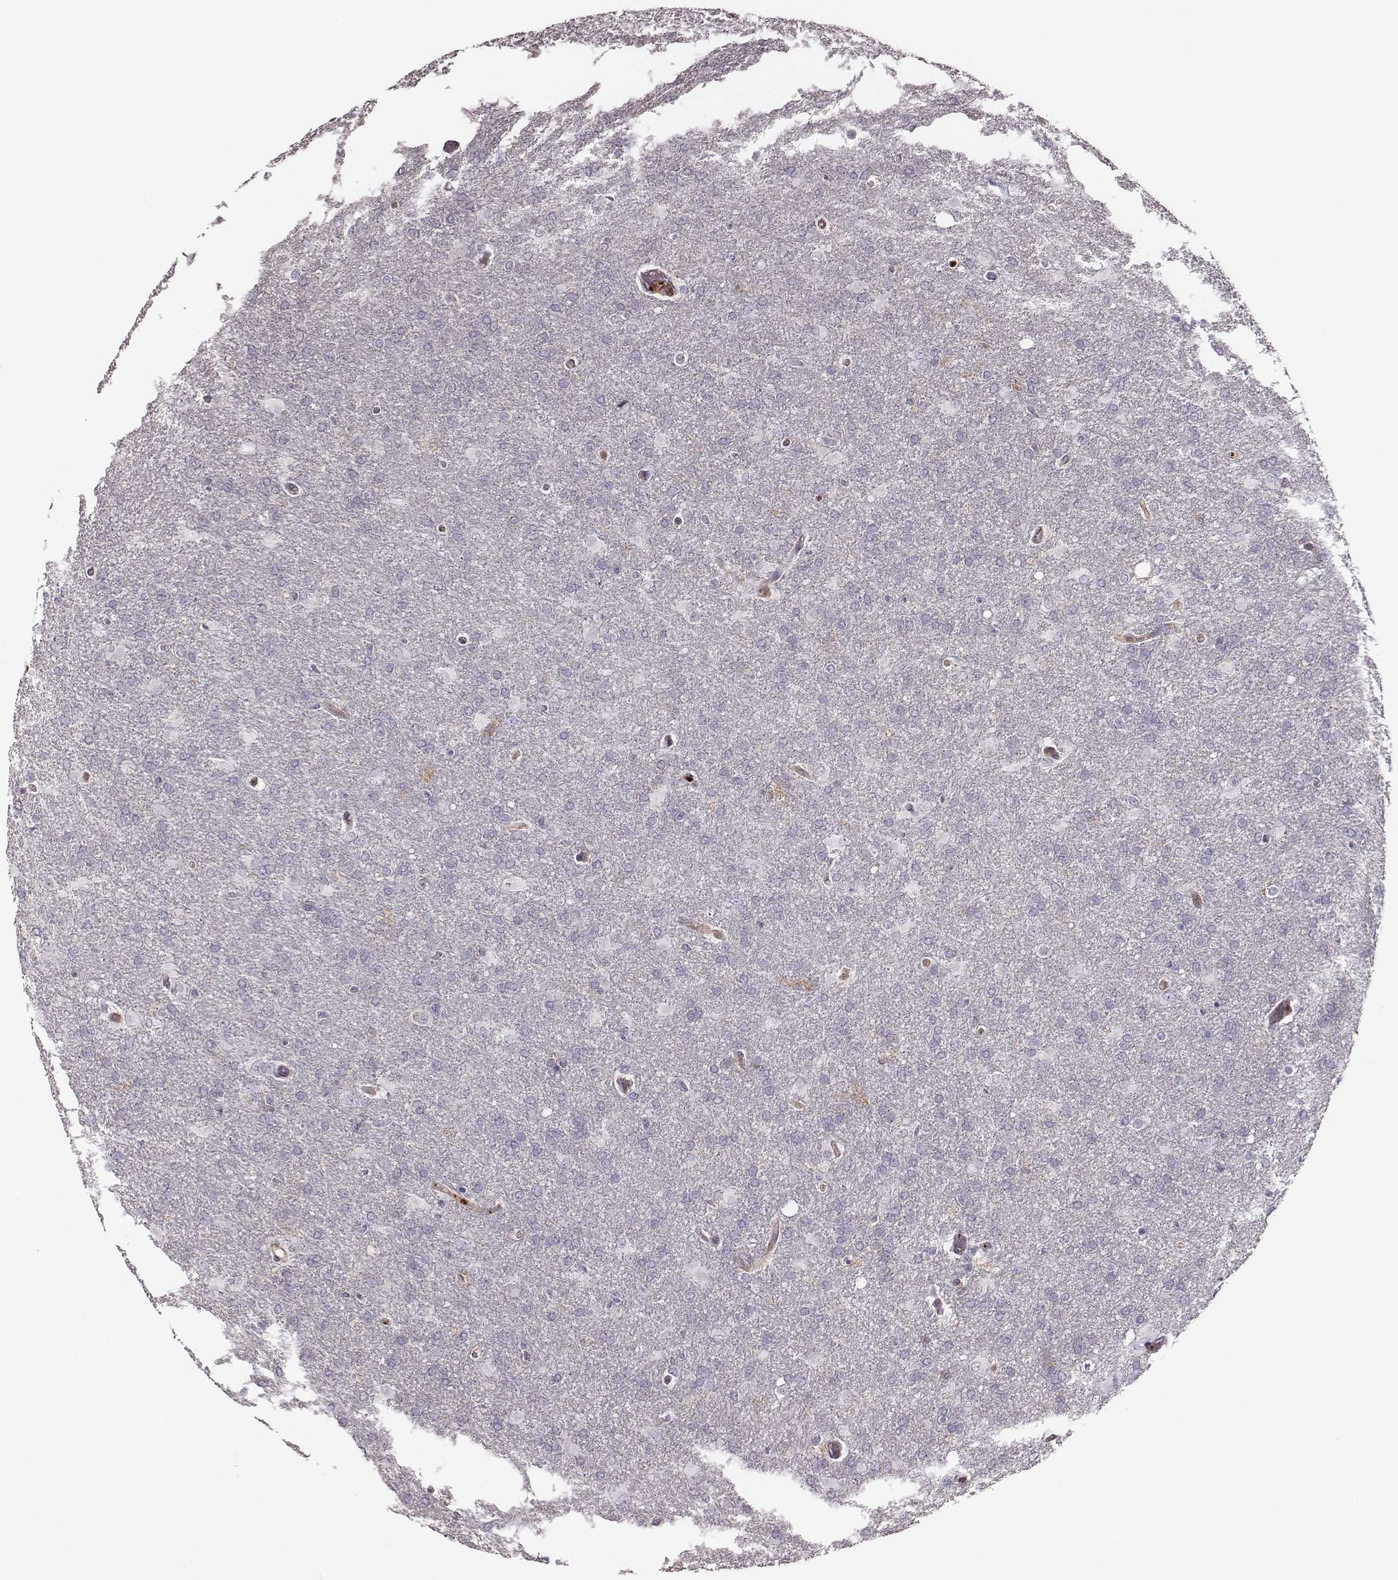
{"staining": {"intensity": "negative", "quantity": "none", "location": "none"}, "tissue": "glioma", "cell_type": "Tumor cells", "image_type": "cancer", "snomed": [{"axis": "morphology", "description": "Glioma, malignant, High grade"}, {"axis": "topography", "description": "Brain"}], "caption": "Glioma was stained to show a protein in brown. There is no significant staining in tumor cells.", "gene": "ZYX", "patient": {"sex": "male", "age": 68}}